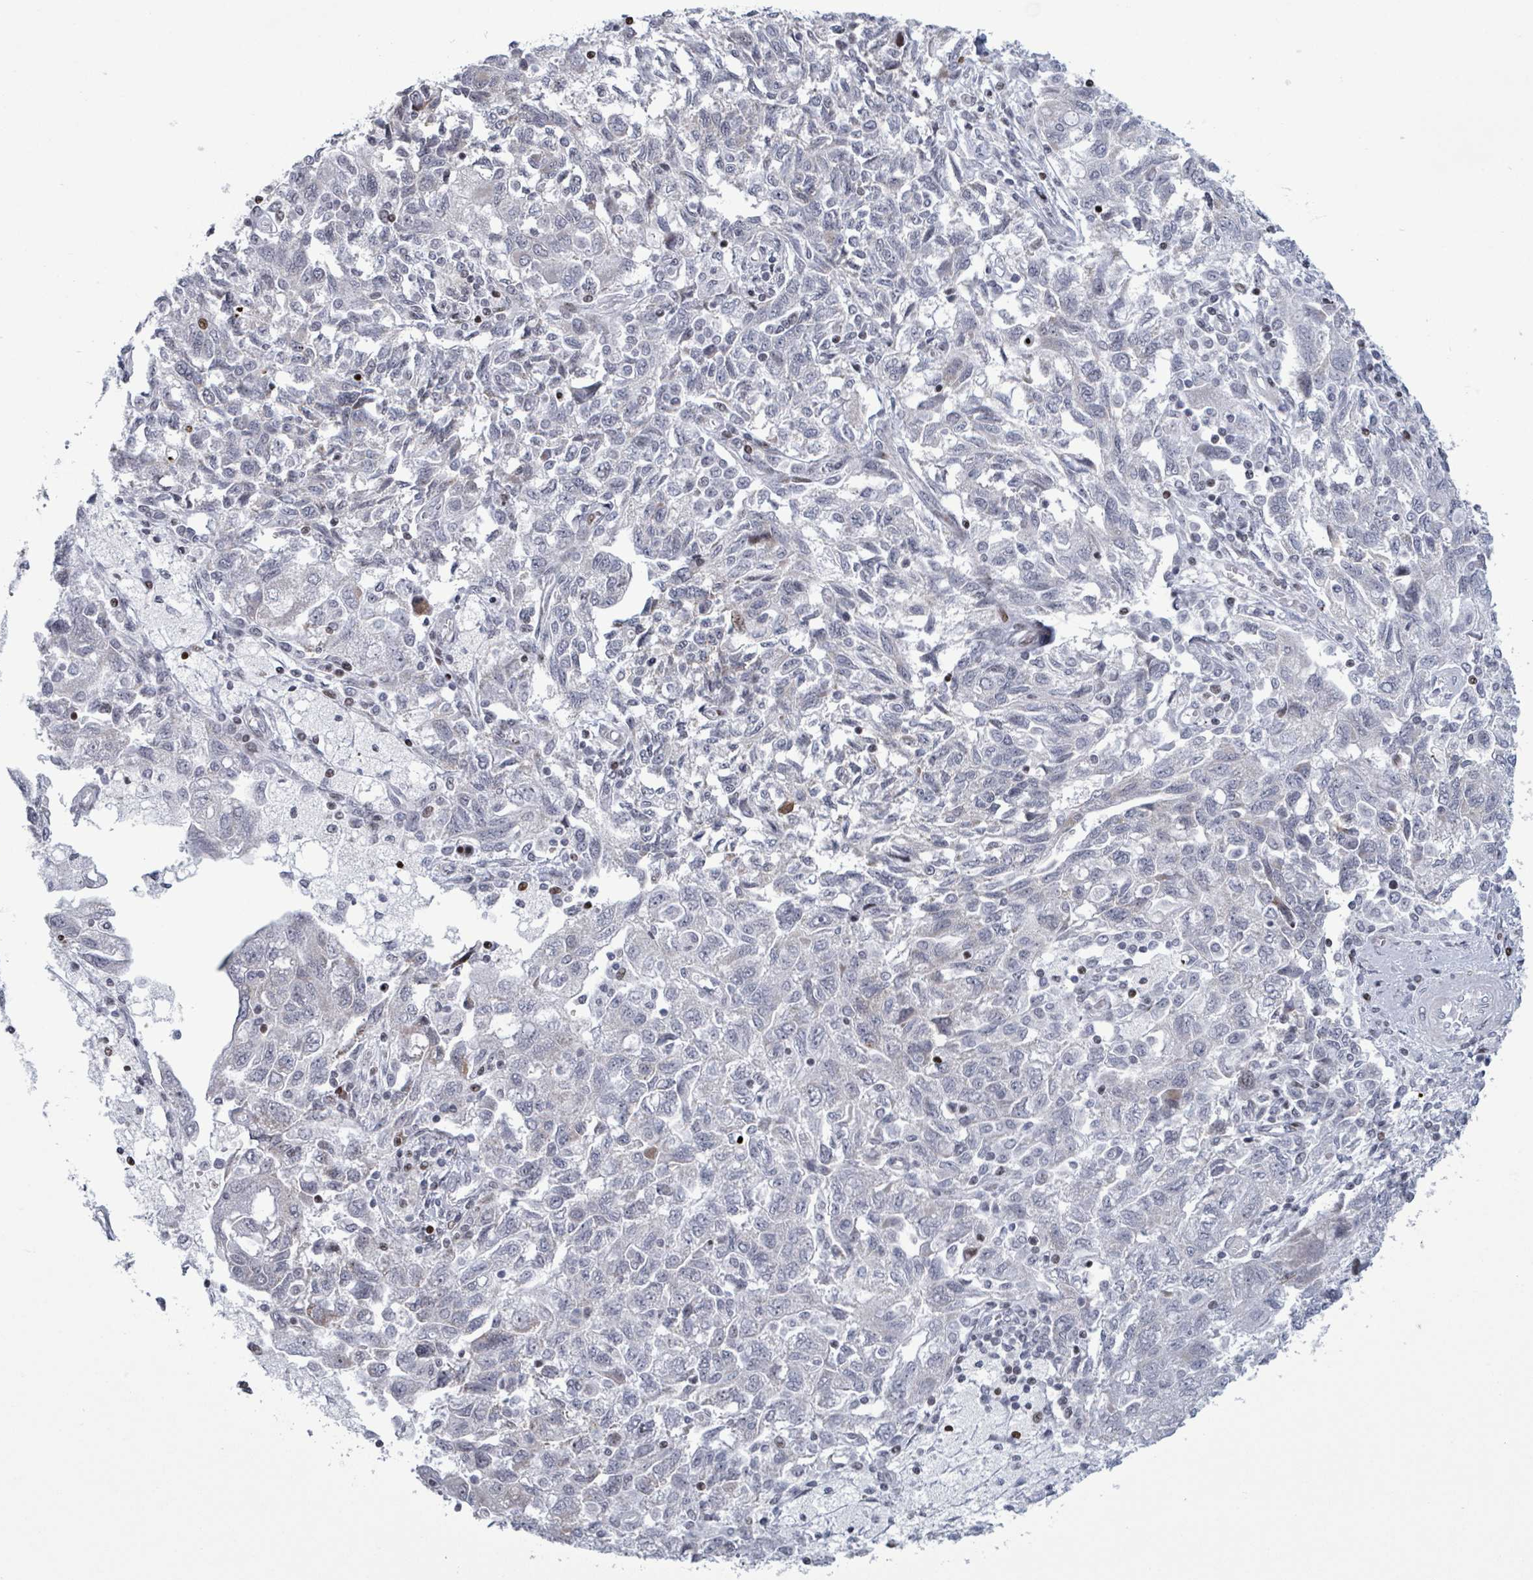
{"staining": {"intensity": "negative", "quantity": "none", "location": "none"}, "tissue": "ovarian cancer", "cell_type": "Tumor cells", "image_type": "cancer", "snomed": [{"axis": "morphology", "description": "Carcinoma, NOS"}, {"axis": "morphology", "description": "Cystadenocarcinoma, serous, NOS"}, {"axis": "topography", "description": "Ovary"}], "caption": "Tumor cells are negative for protein expression in human ovarian carcinoma.", "gene": "FNDC4", "patient": {"sex": "female", "age": 69}}